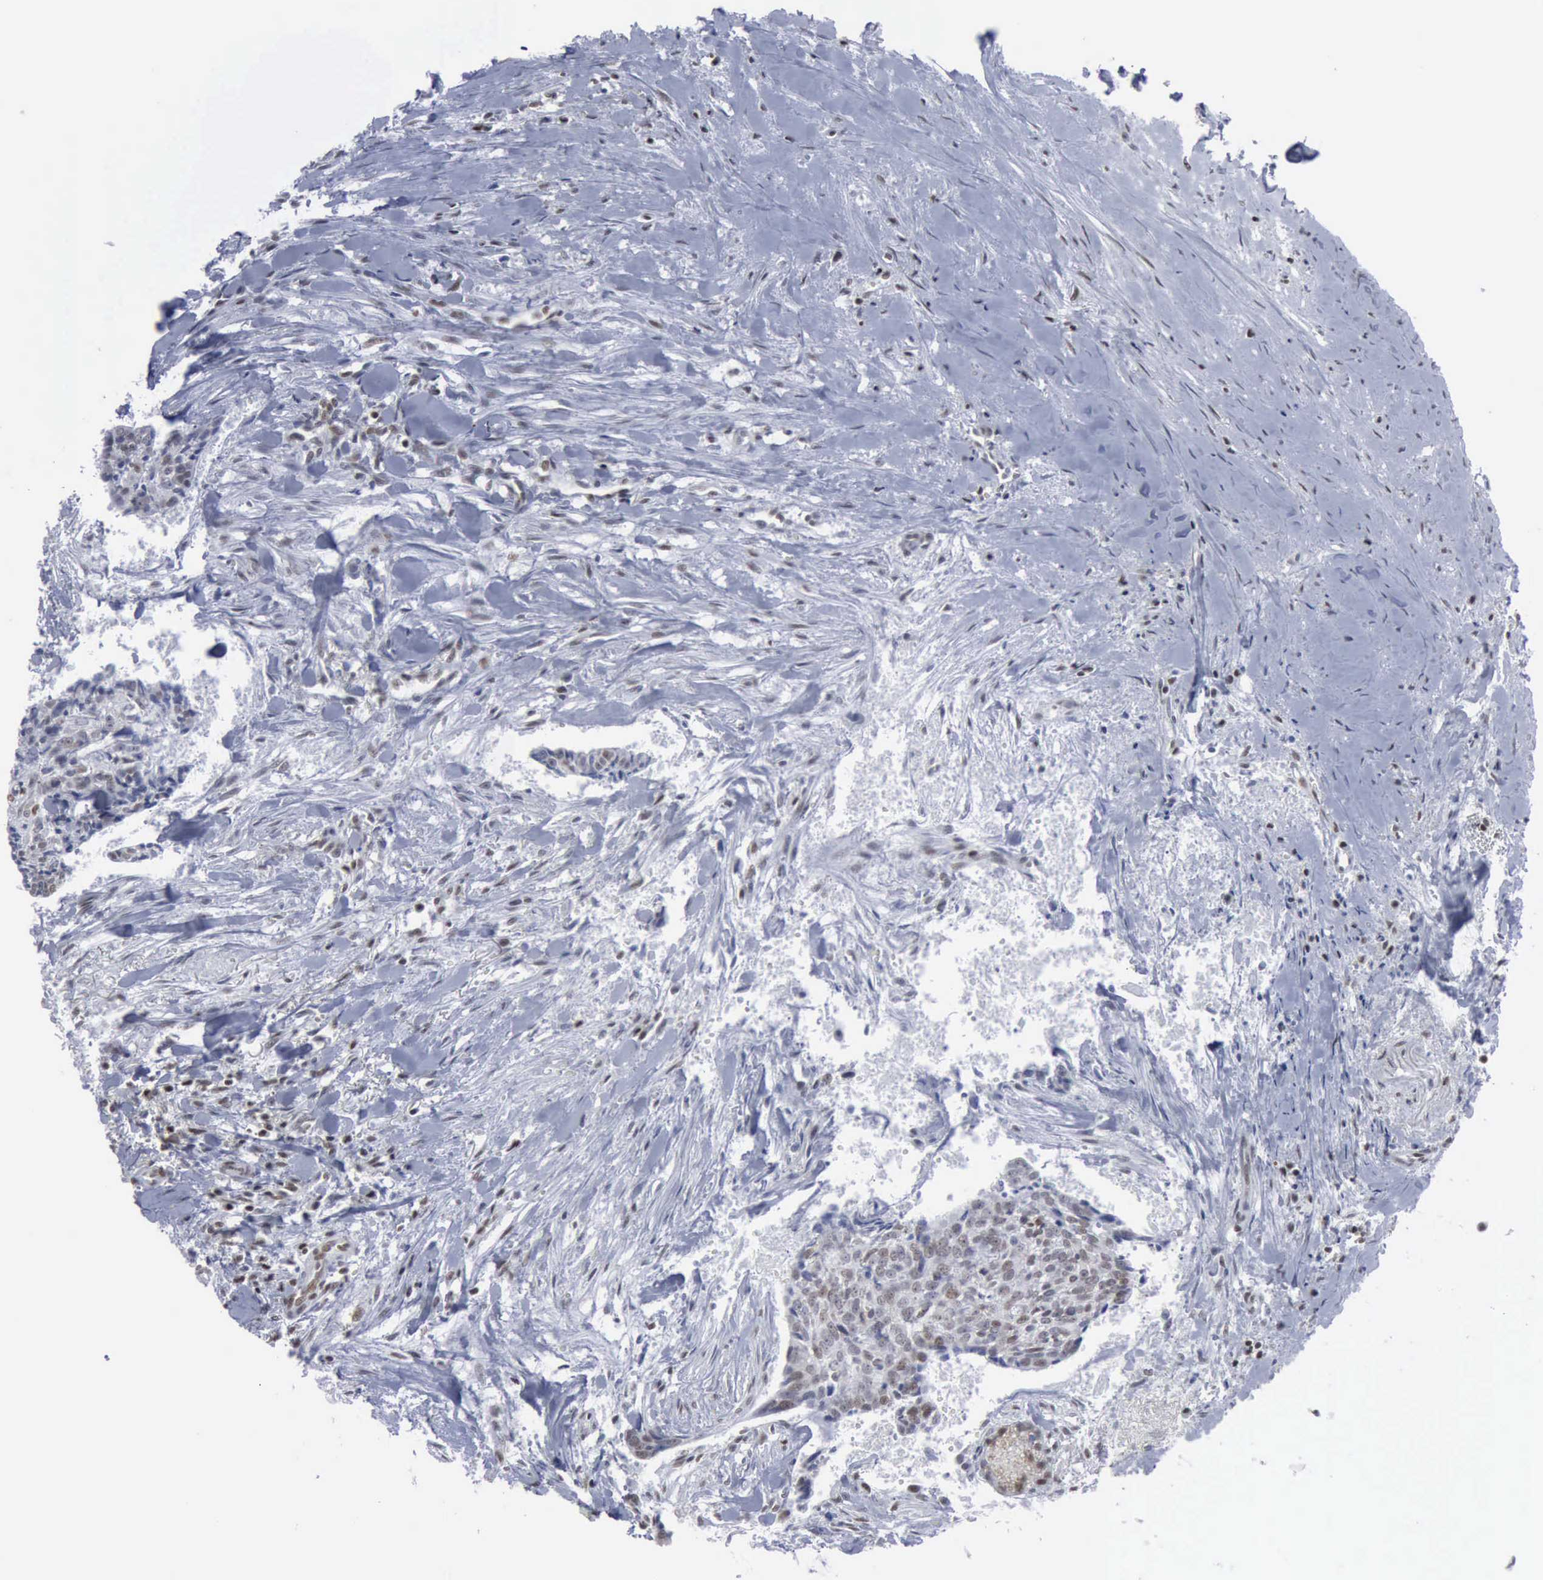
{"staining": {"intensity": "moderate", "quantity": ">75%", "location": "nuclear"}, "tissue": "head and neck cancer", "cell_type": "Tumor cells", "image_type": "cancer", "snomed": [{"axis": "morphology", "description": "Squamous cell carcinoma, NOS"}, {"axis": "topography", "description": "Salivary gland"}, {"axis": "topography", "description": "Head-Neck"}], "caption": "Immunohistochemical staining of human head and neck squamous cell carcinoma reveals medium levels of moderate nuclear protein positivity in about >75% of tumor cells.", "gene": "XPA", "patient": {"sex": "male", "age": 70}}